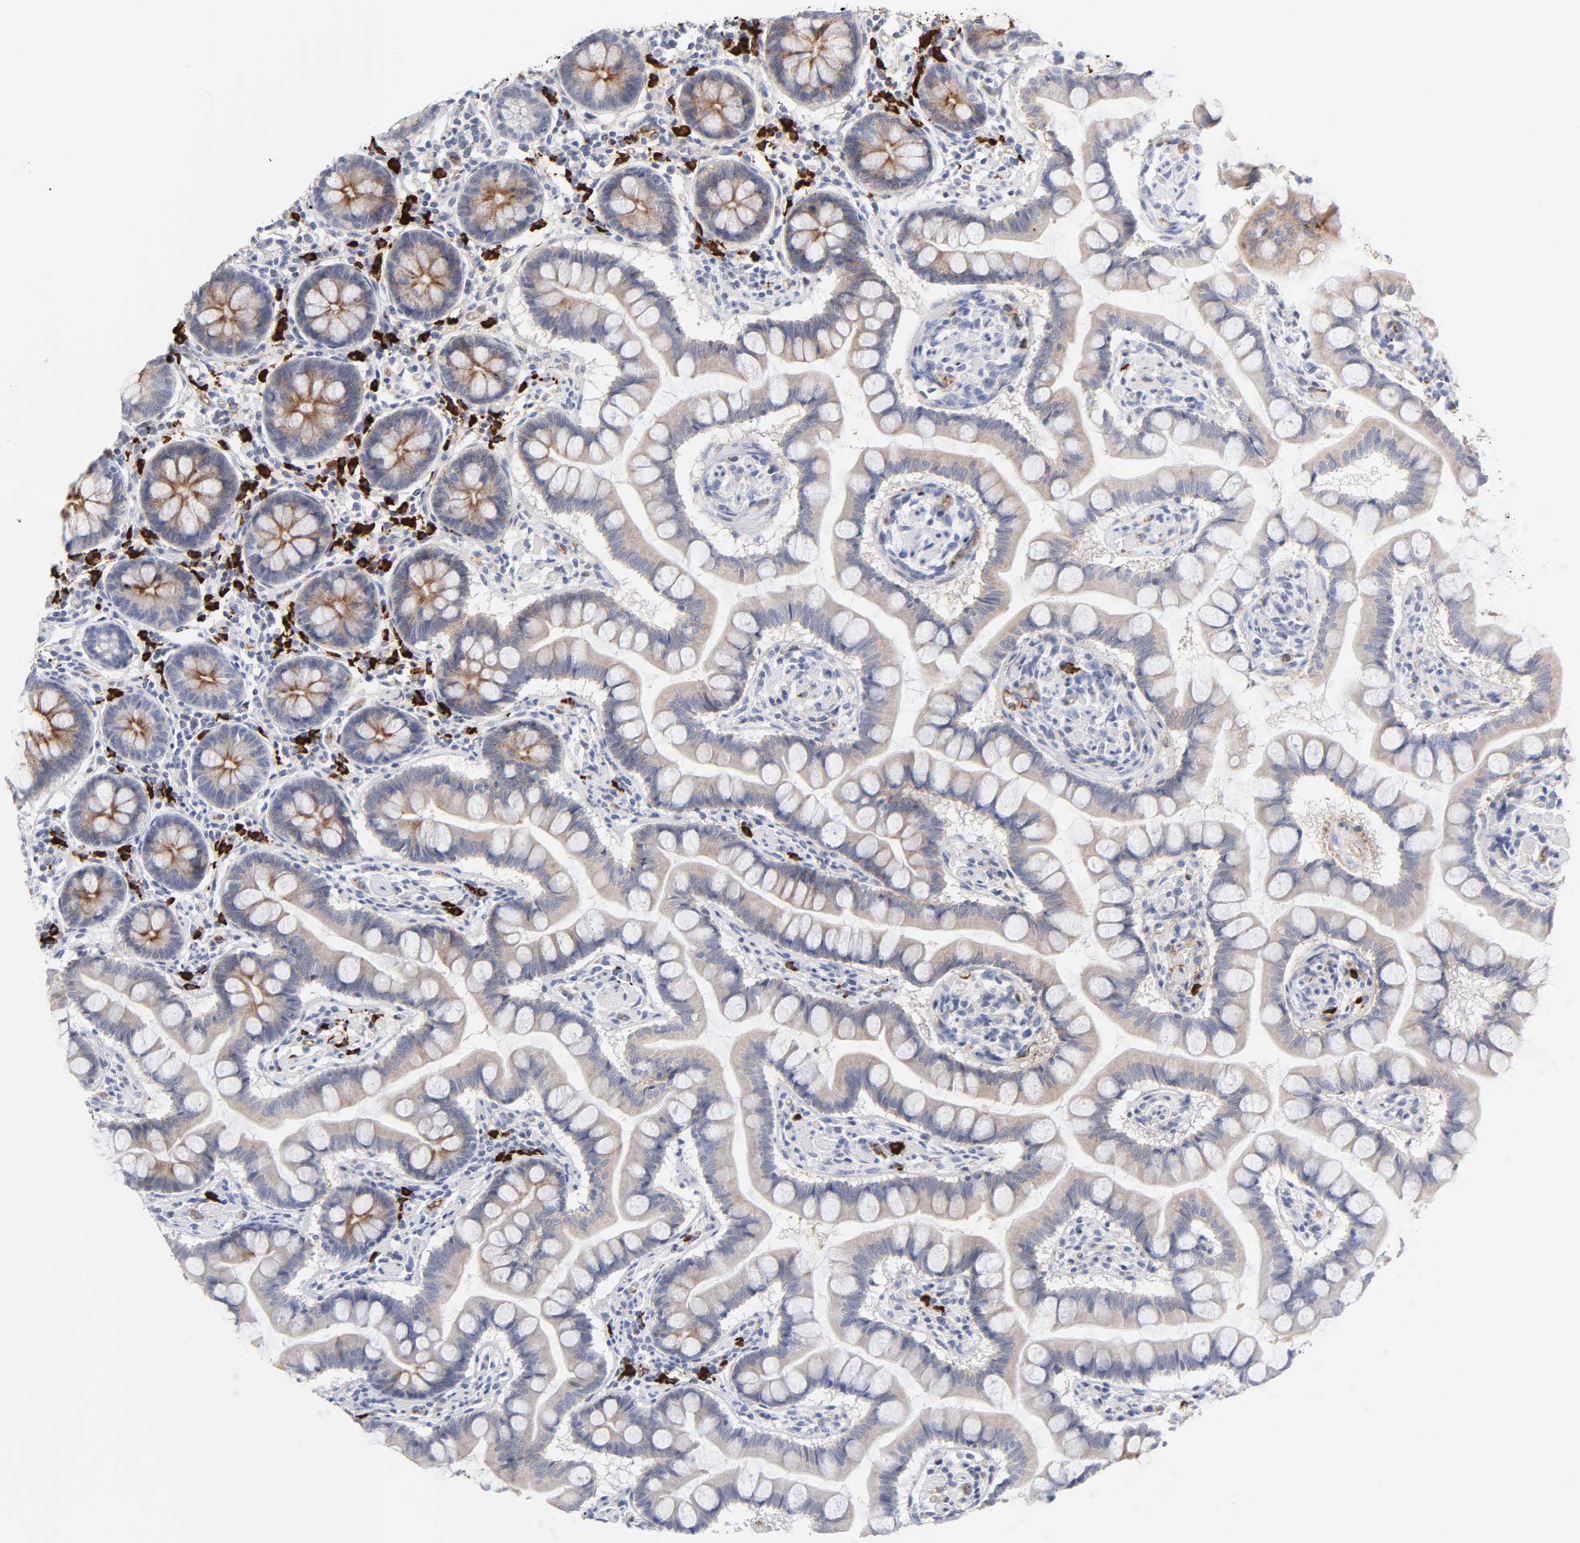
{"staining": {"intensity": "negative", "quantity": "none", "location": "none"}, "tissue": "small intestine", "cell_type": "Glandular cells", "image_type": "normal", "snomed": [{"axis": "morphology", "description": "Normal tissue, NOS"}, {"axis": "topography", "description": "Small intestine"}], "caption": "Small intestine stained for a protein using immunohistochemistry shows no positivity glandular cells.", "gene": "PLAT", "patient": {"sex": "male", "age": 41}}